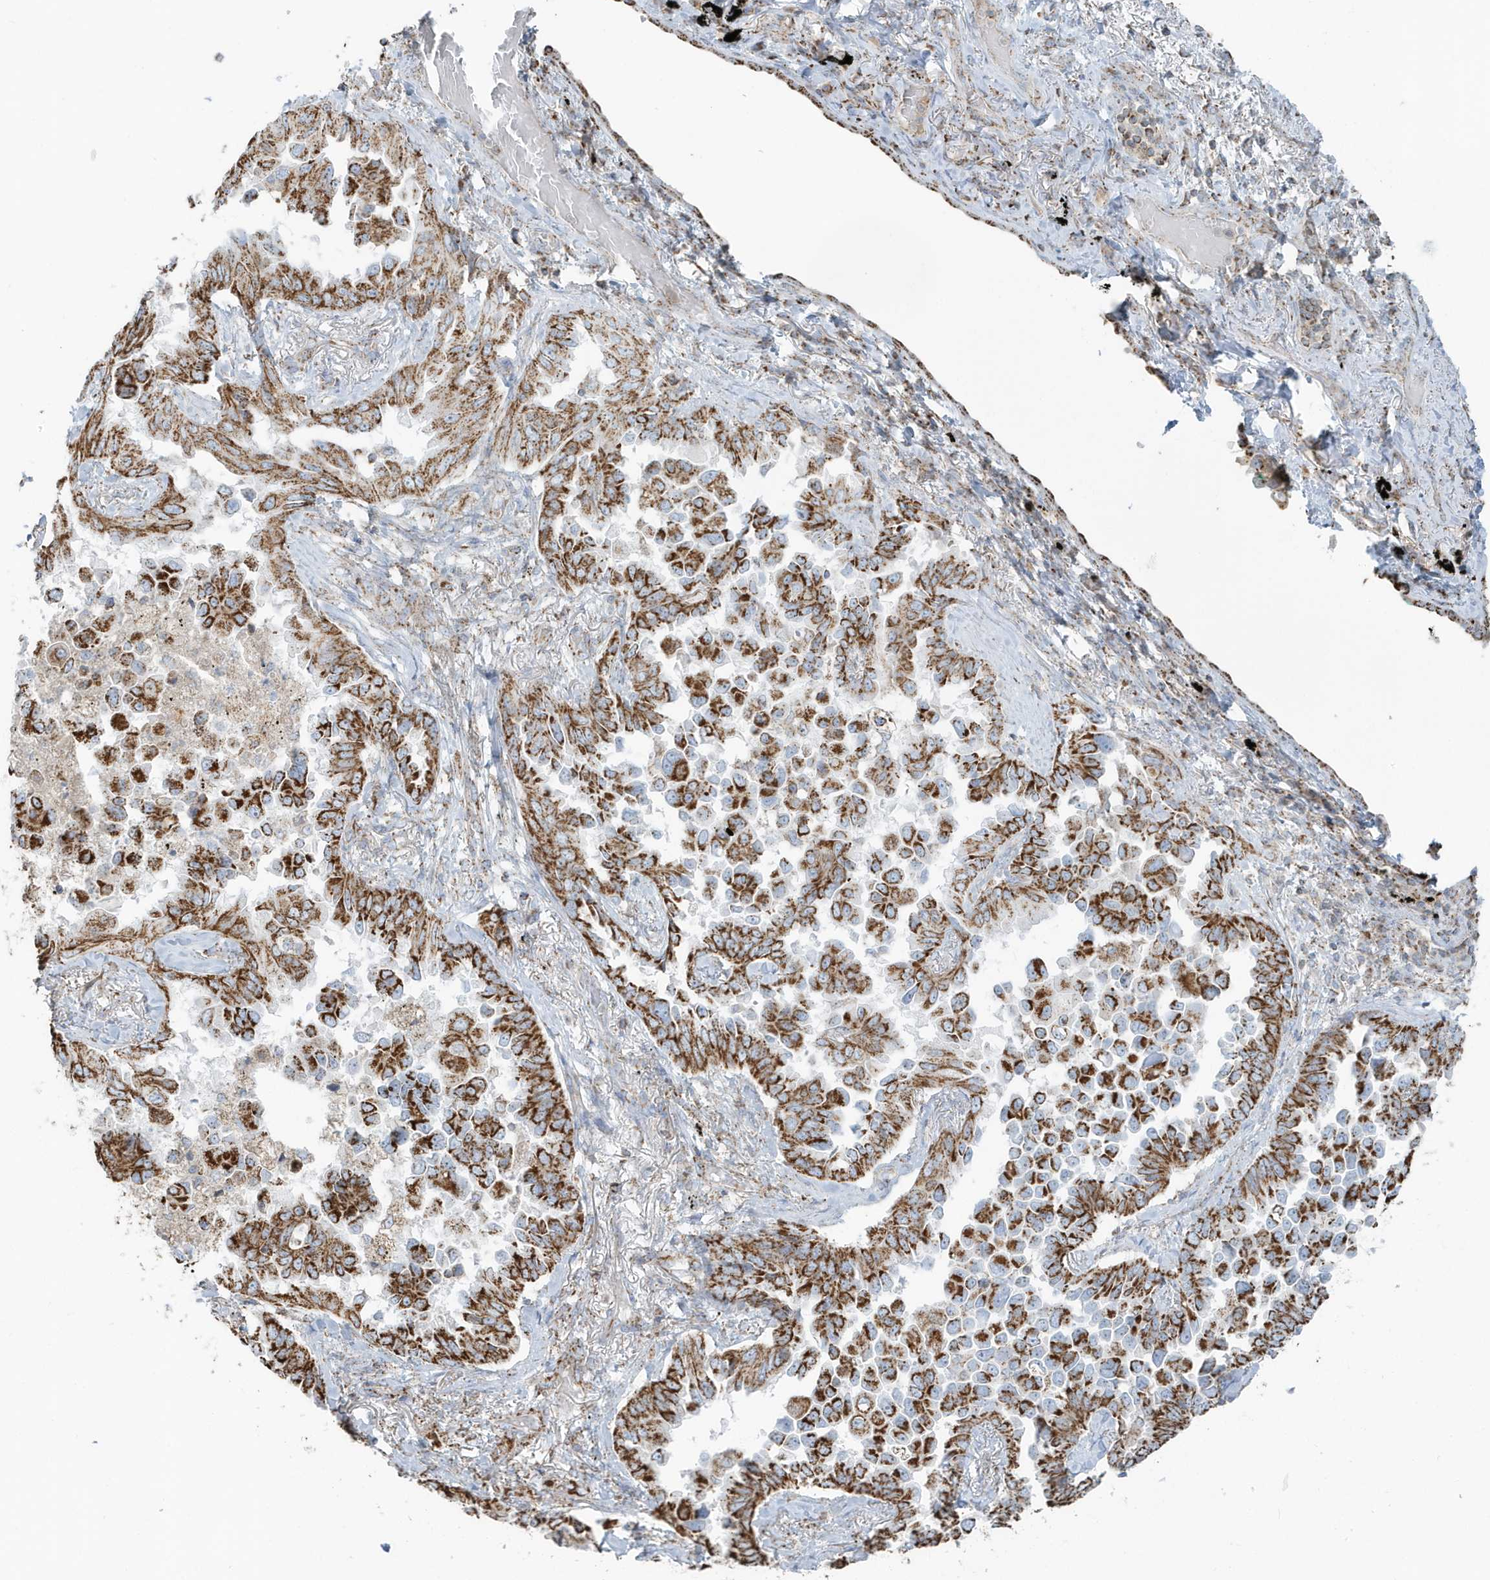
{"staining": {"intensity": "strong", "quantity": ">75%", "location": "cytoplasmic/membranous"}, "tissue": "lung cancer", "cell_type": "Tumor cells", "image_type": "cancer", "snomed": [{"axis": "morphology", "description": "Adenocarcinoma, NOS"}, {"axis": "topography", "description": "Lung"}], "caption": "IHC photomicrograph of neoplastic tissue: lung adenocarcinoma stained using IHC exhibits high levels of strong protein expression localized specifically in the cytoplasmic/membranous of tumor cells, appearing as a cytoplasmic/membranous brown color.", "gene": "RAB11FIP3", "patient": {"sex": "female", "age": 67}}